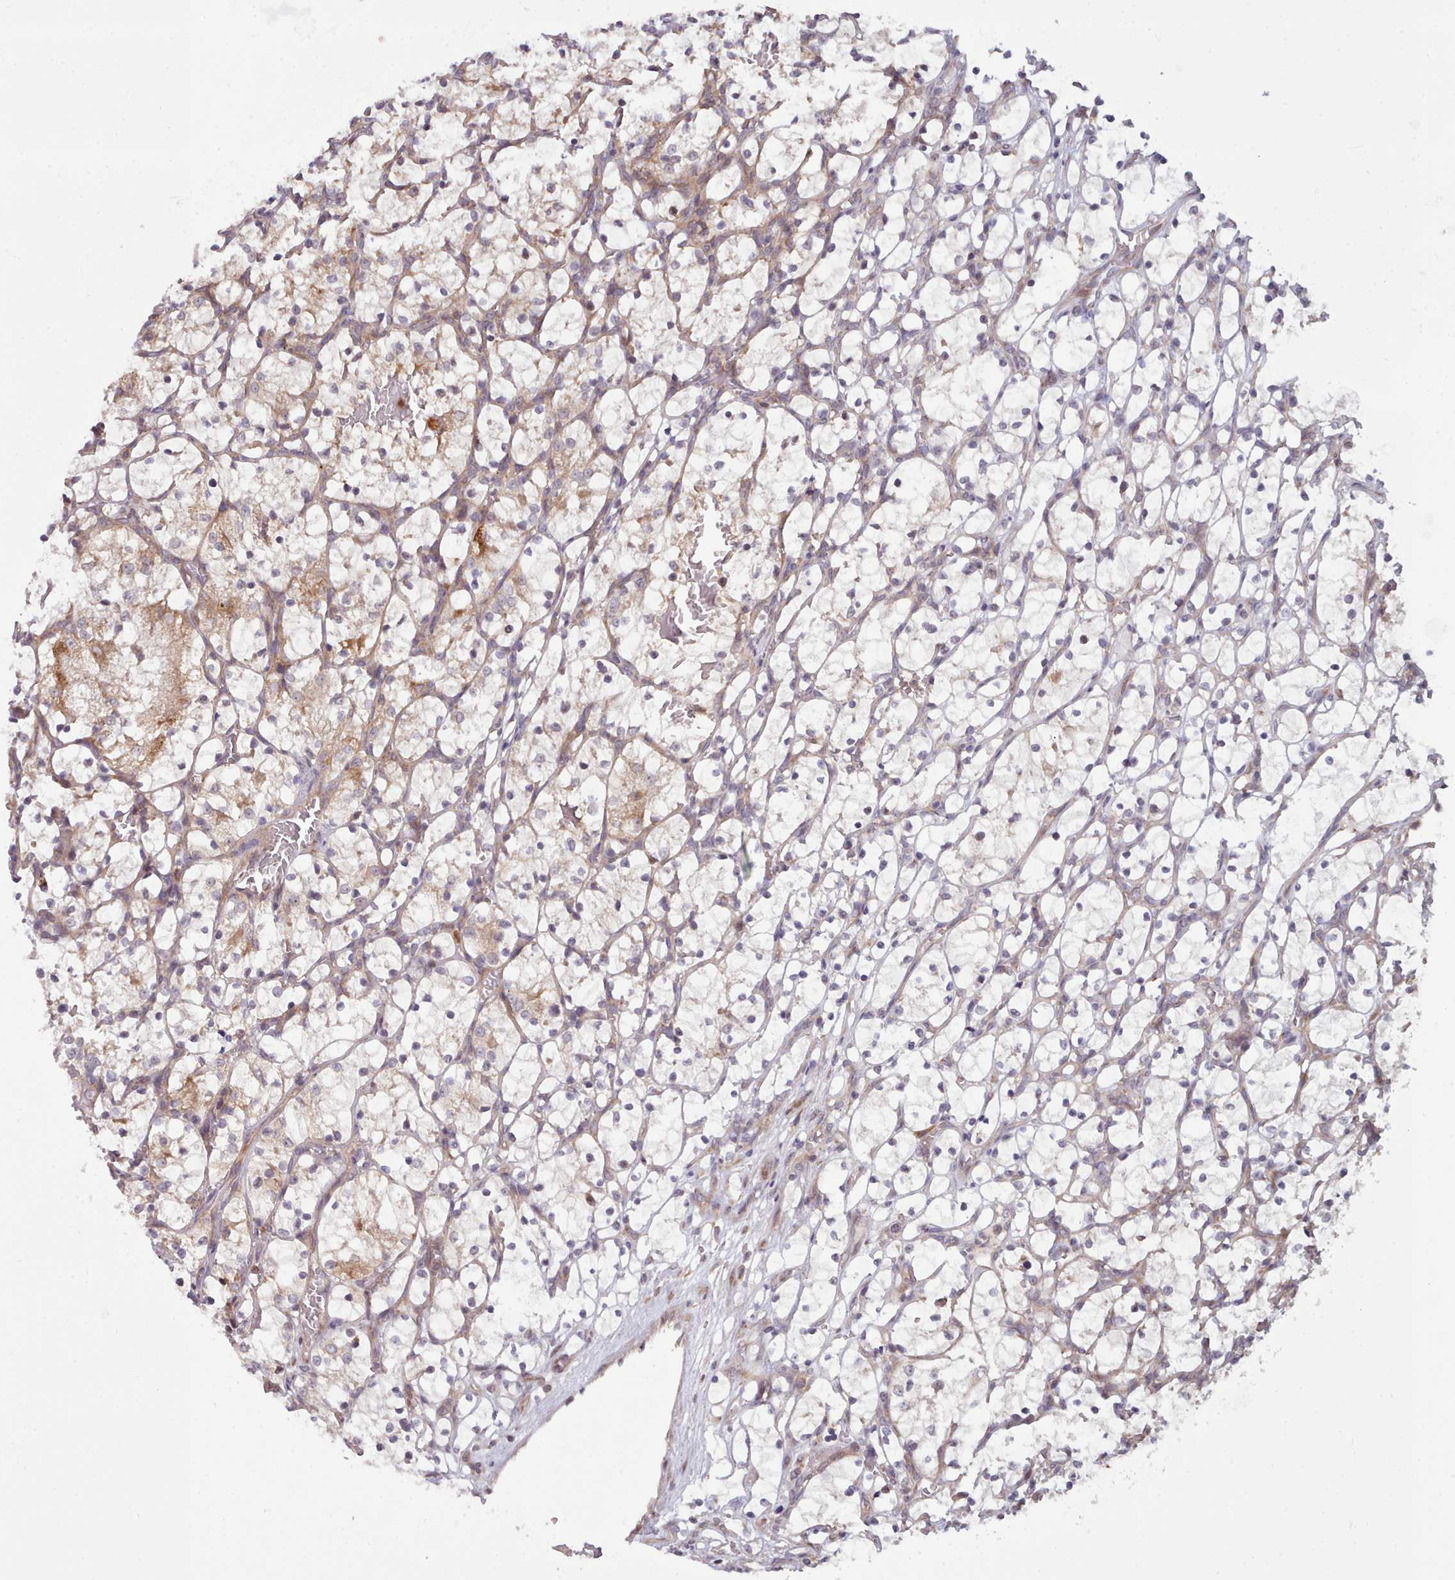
{"staining": {"intensity": "moderate", "quantity": "<25%", "location": "cytoplasmic/membranous"}, "tissue": "renal cancer", "cell_type": "Tumor cells", "image_type": "cancer", "snomed": [{"axis": "morphology", "description": "Adenocarcinoma, NOS"}, {"axis": "topography", "description": "Kidney"}], "caption": "IHC histopathology image of neoplastic tissue: human renal cancer stained using IHC shows low levels of moderate protein expression localized specifically in the cytoplasmic/membranous of tumor cells, appearing as a cytoplasmic/membranous brown color.", "gene": "TRIM26", "patient": {"sex": "female", "age": 69}}